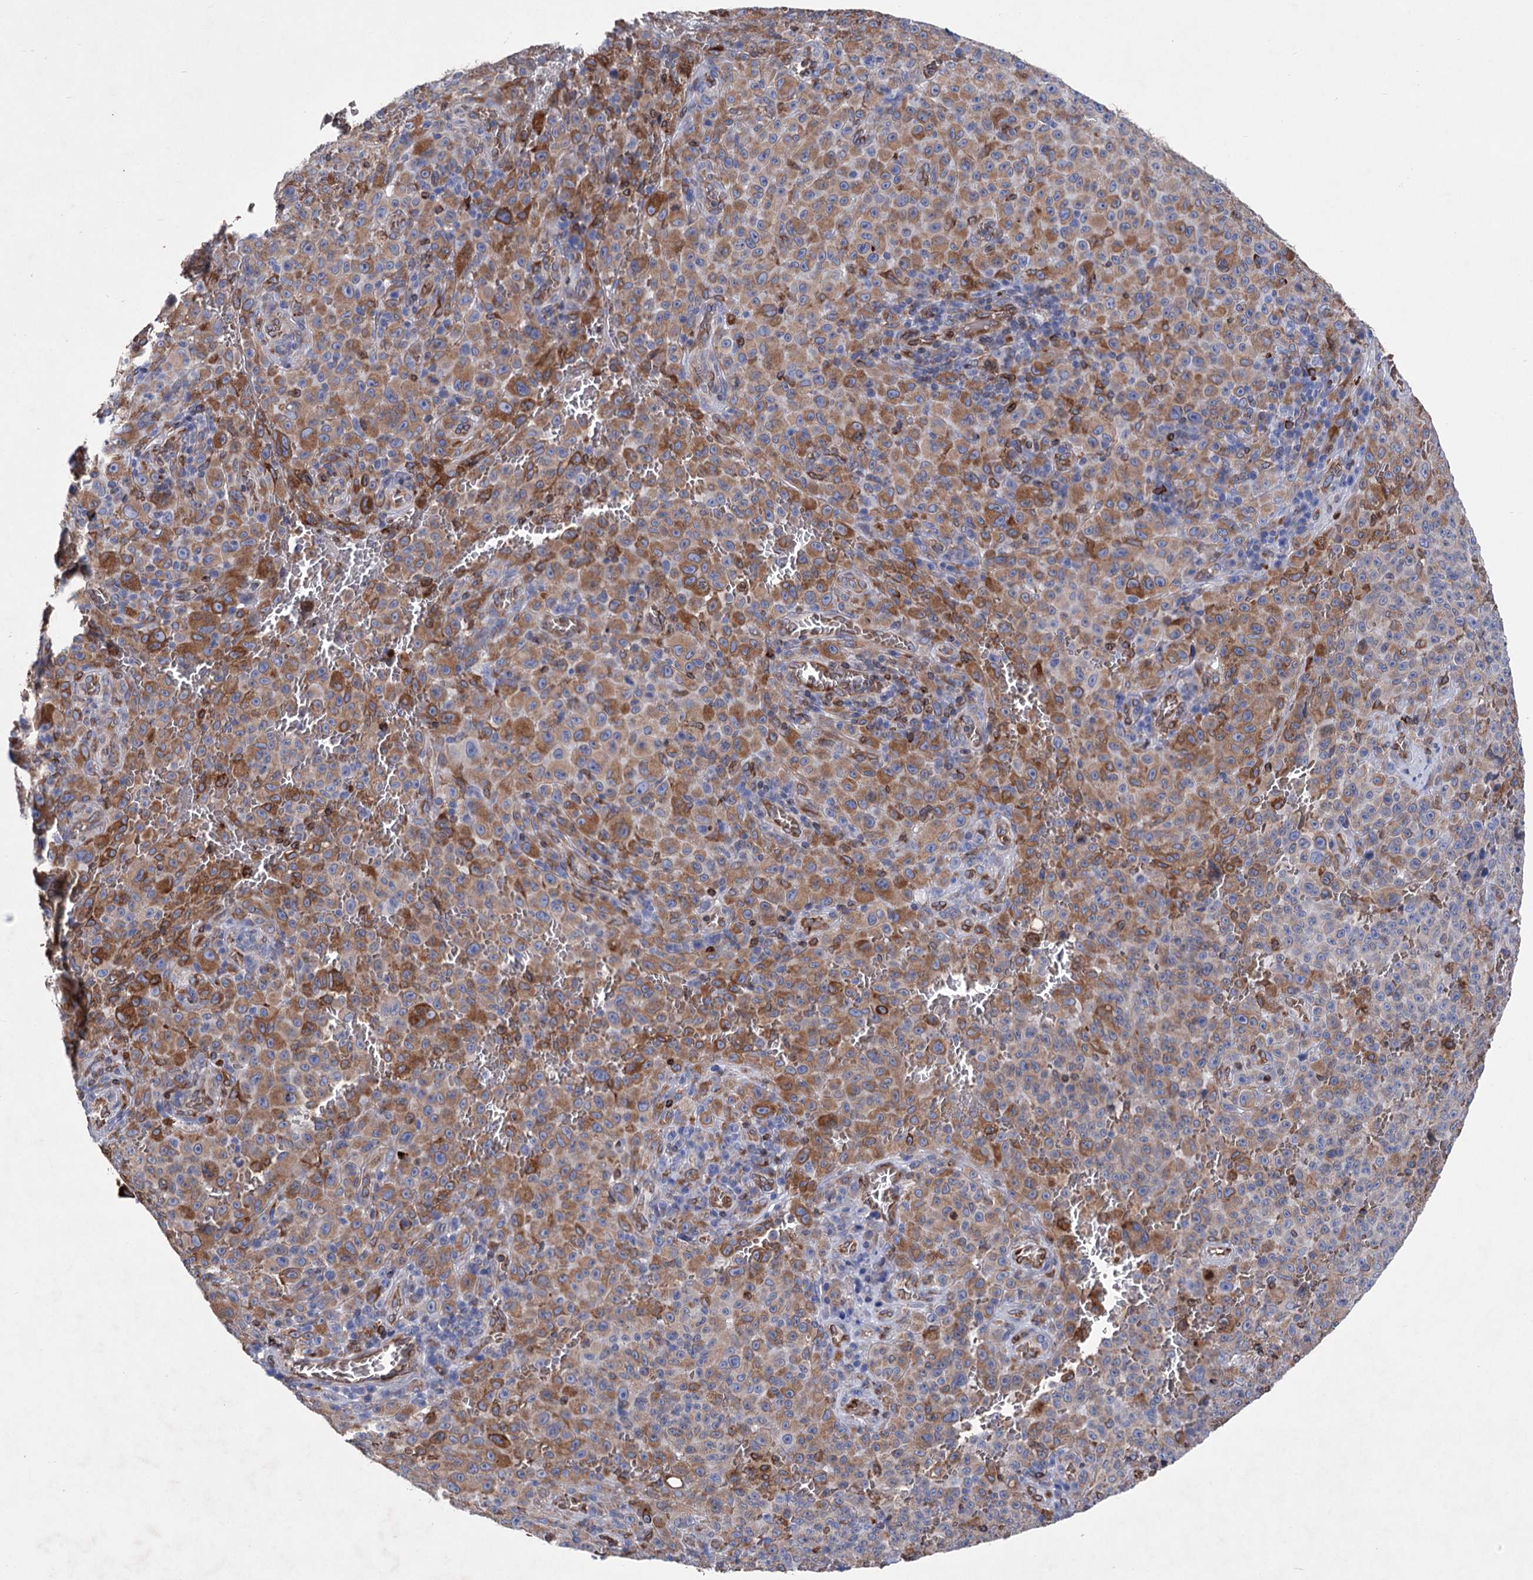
{"staining": {"intensity": "moderate", "quantity": "25%-75%", "location": "cytoplasmic/membranous"}, "tissue": "melanoma", "cell_type": "Tumor cells", "image_type": "cancer", "snomed": [{"axis": "morphology", "description": "Malignant melanoma, NOS"}, {"axis": "topography", "description": "Skin"}], "caption": "Melanoma was stained to show a protein in brown. There is medium levels of moderate cytoplasmic/membranous staining in about 25%-75% of tumor cells. The staining was performed using DAB, with brown indicating positive protein expression. Nuclei are stained blue with hematoxylin.", "gene": "STING1", "patient": {"sex": "female", "age": 82}}